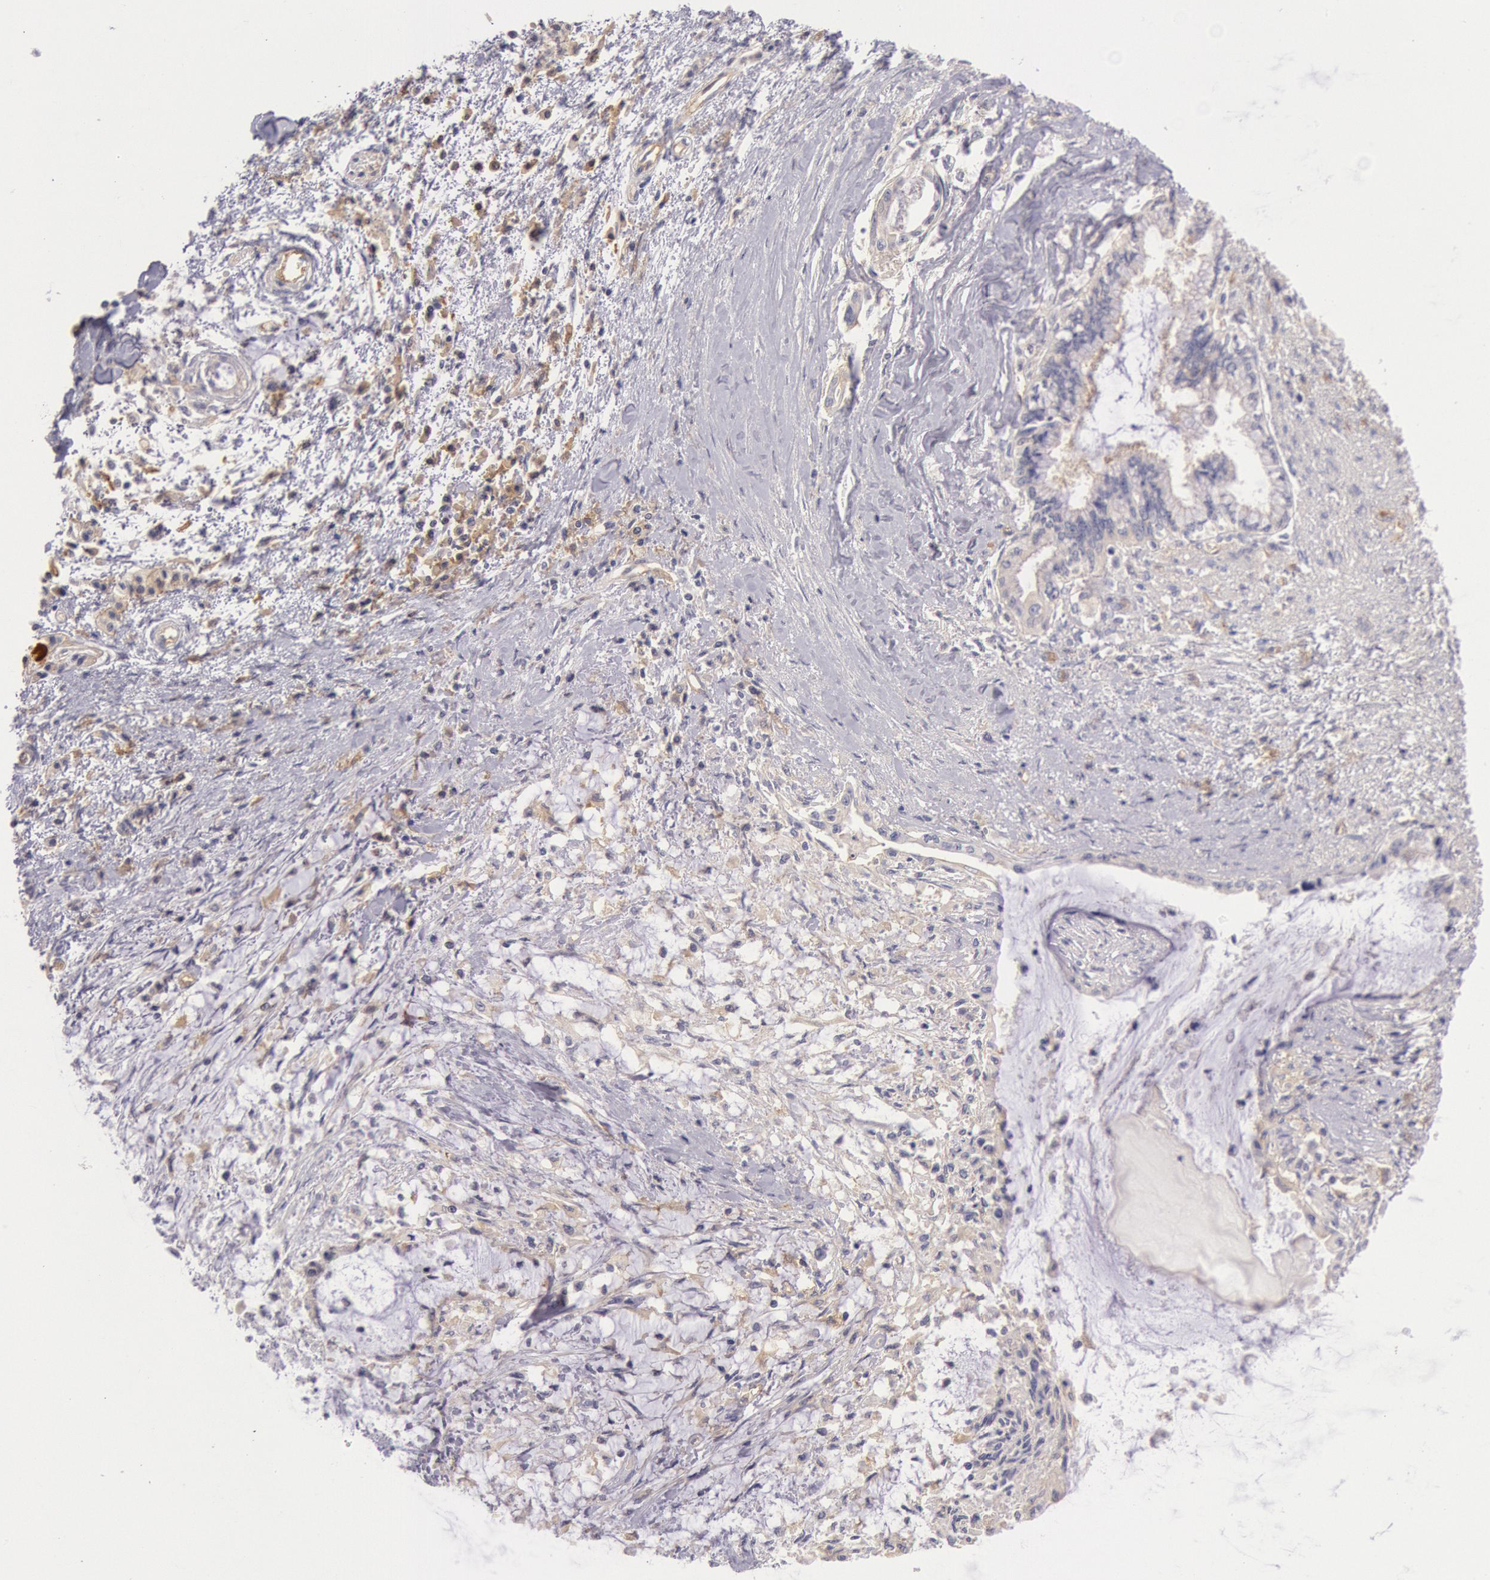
{"staining": {"intensity": "negative", "quantity": "none", "location": "none"}, "tissue": "pancreatic cancer", "cell_type": "Tumor cells", "image_type": "cancer", "snomed": [{"axis": "morphology", "description": "Adenocarcinoma, NOS"}, {"axis": "topography", "description": "Pancreas"}], "caption": "Tumor cells are negative for brown protein staining in pancreatic cancer.", "gene": "MYO5A", "patient": {"sex": "female", "age": 64}}